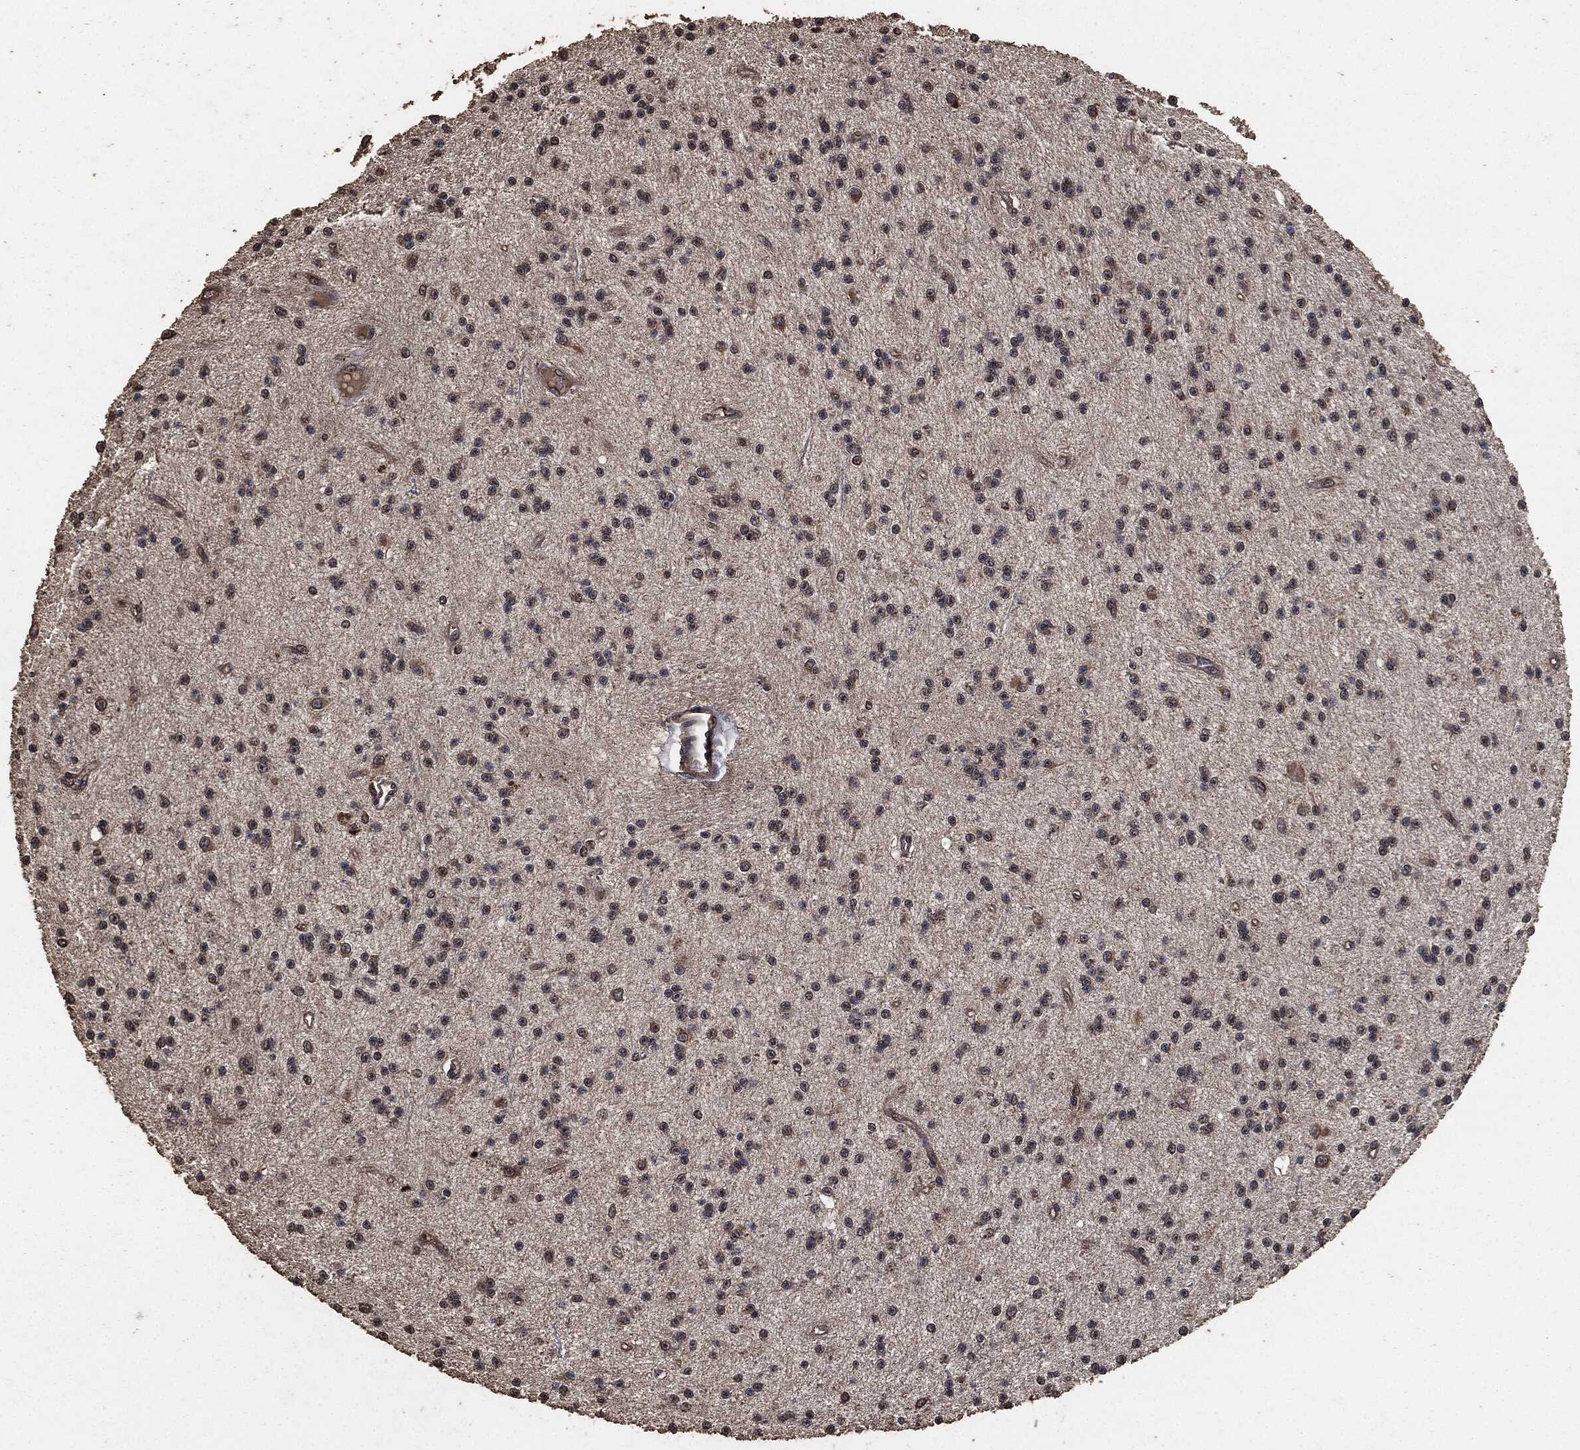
{"staining": {"intensity": "moderate", "quantity": ">75%", "location": "cytoplasmic/membranous"}, "tissue": "glioma", "cell_type": "Tumor cells", "image_type": "cancer", "snomed": [{"axis": "morphology", "description": "Glioma, malignant, Low grade"}, {"axis": "topography", "description": "Brain"}], "caption": "Human glioma stained with a brown dye reveals moderate cytoplasmic/membranous positive staining in approximately >75% of tumor cells.", "gene": "AKT1S1", "patient": {"sex": "male", "age": 27}}